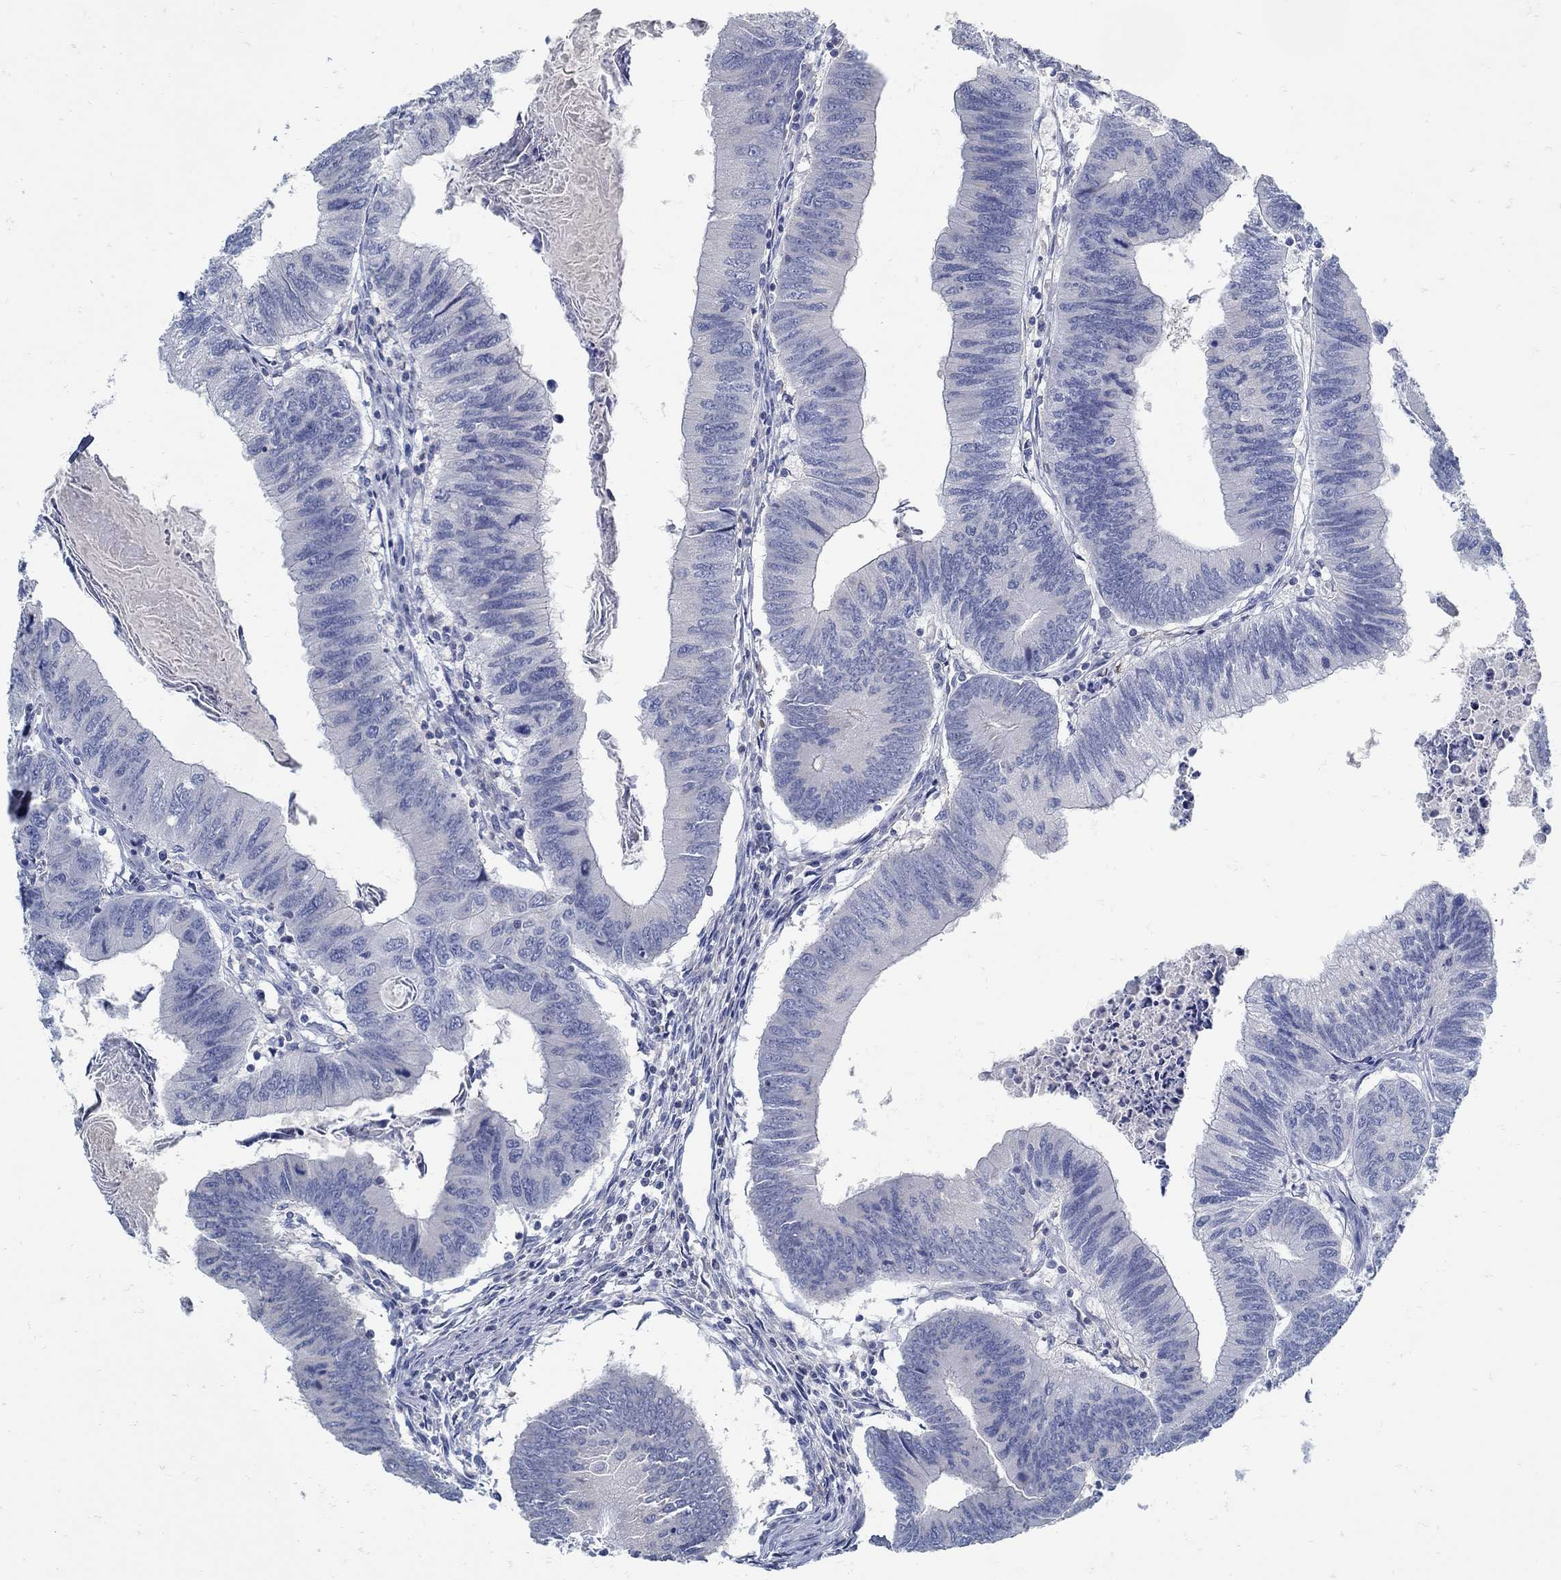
{"staining": {"intensity": "negative", "quantity": "none", "location": "none"}, "tissue": "colorectal cancer", "cell_type": "Tumor cells", "image_type": "cancer", "snomed": [{"axis": "morphology", "description": "Adenocarcinoma, NOS"}, {"axis": "topography", "description": "Colon"}], "caption": "Protein analysis of colorectal adenocarcinoma exhibits no significant staining in tumor cells. Brightfield microscopy of immunohistochemistry (IHC) stained with DAB (brown) and hematoxylin (blue), captured at high magnification.", "gene": "ZFAND4", "patient": {"sex": "male", "age": 53}}